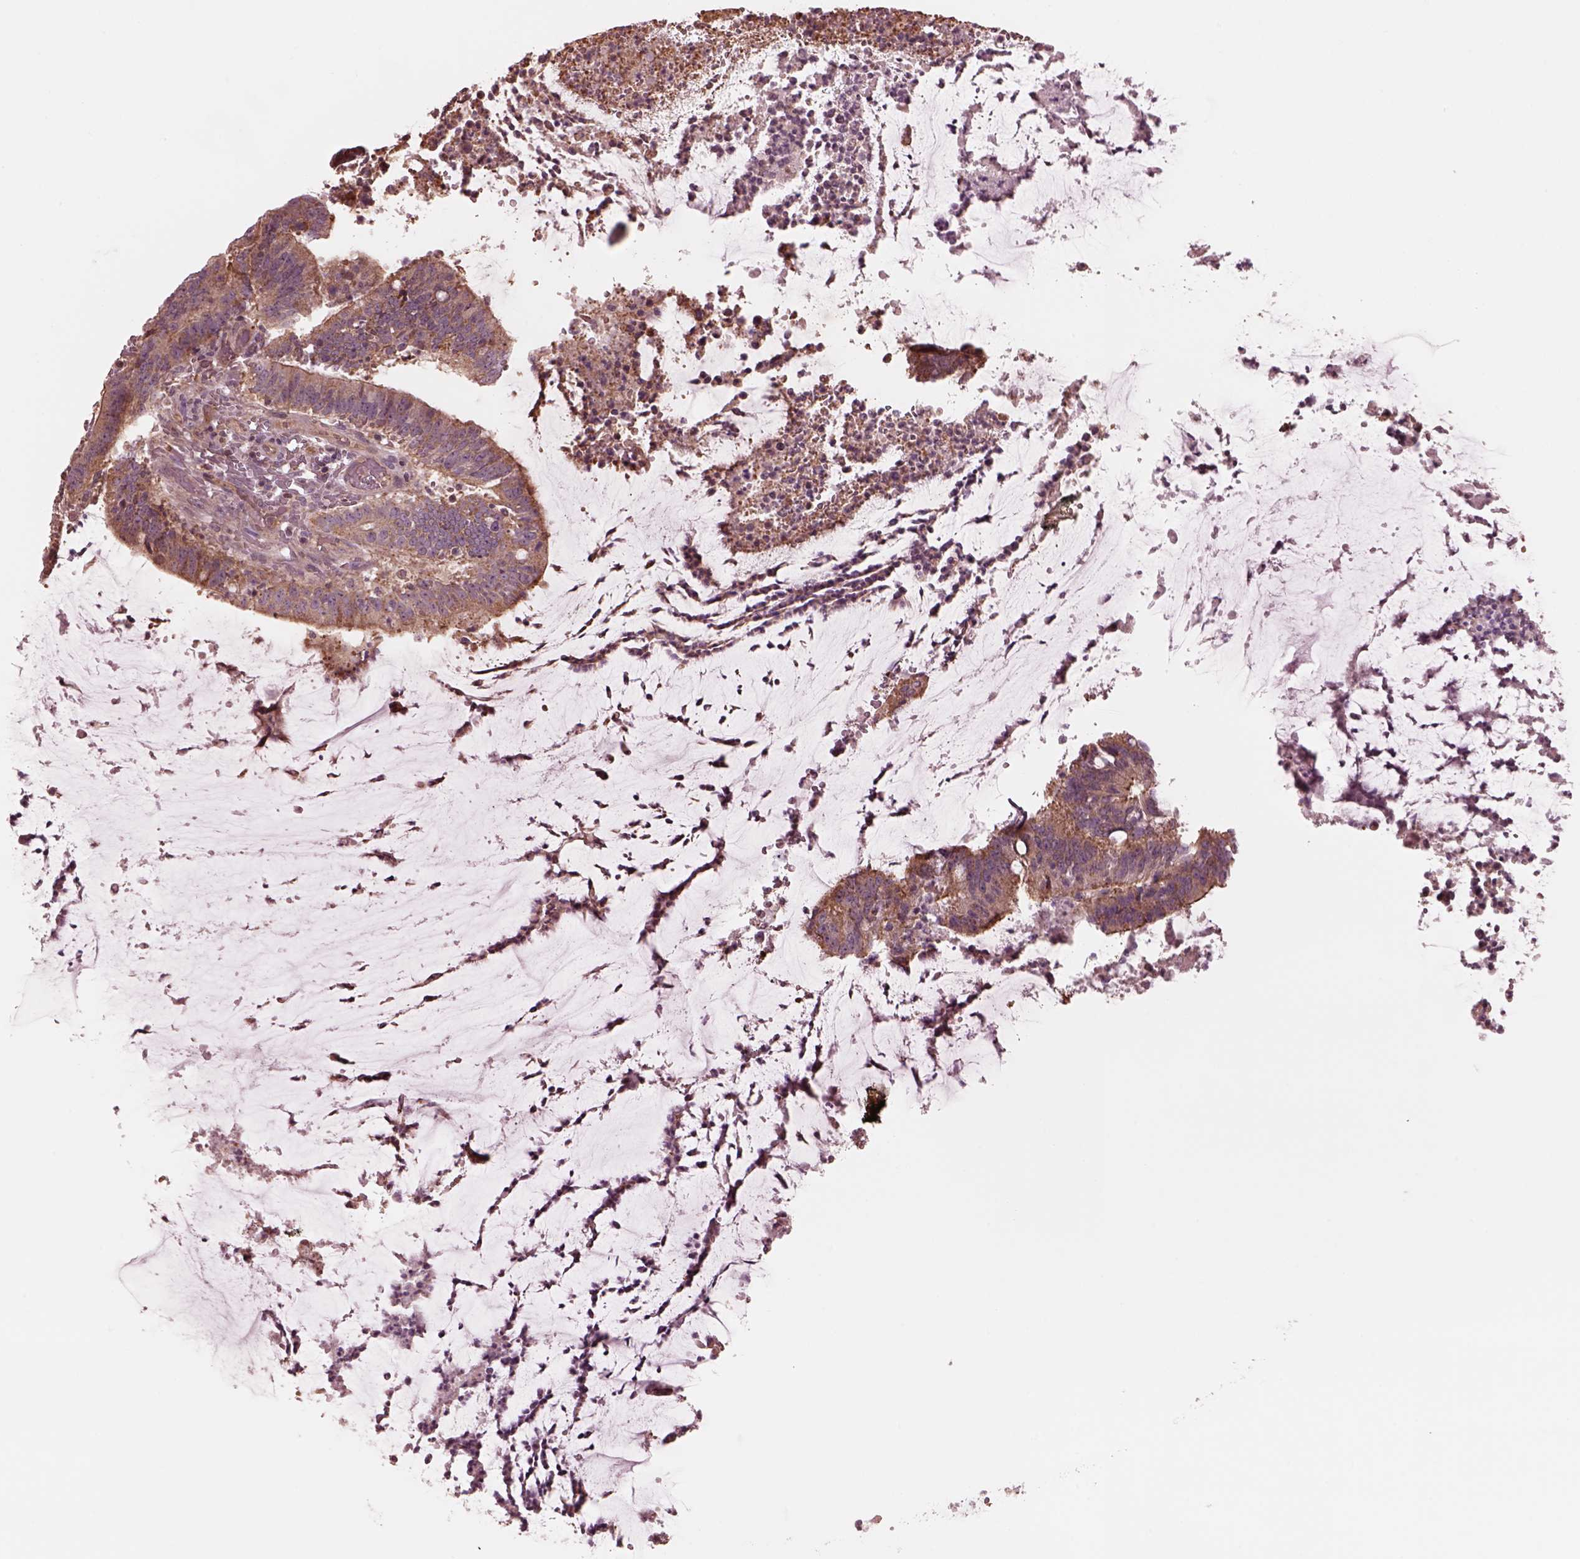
{"staining": {"intensity": "strong", "quantity": "<25%", "location": "cytoplasmic/membranous"}, "tissue": "colorectal cancer", "cell_type": "Tumor cells", "image_type": "cancer", "snomed": [{"axis": "morphology", "description": "Adenocarcinoma, NOS"}, {"axis": "topography", "description": "Colon"}], "caption": "Immunohistochemistry (IHC) of human colorectal adenocarcinoma shows medium levels of strong cytoplasmic/membranous positivity in approximately <25% of tumor cells. Using DAB (brown) and hematoxylin (blue) stains, captured at high magnification using brightfield microscopy.", "gene": "STK33", "patient": {"sex": "female", "age": 43}}